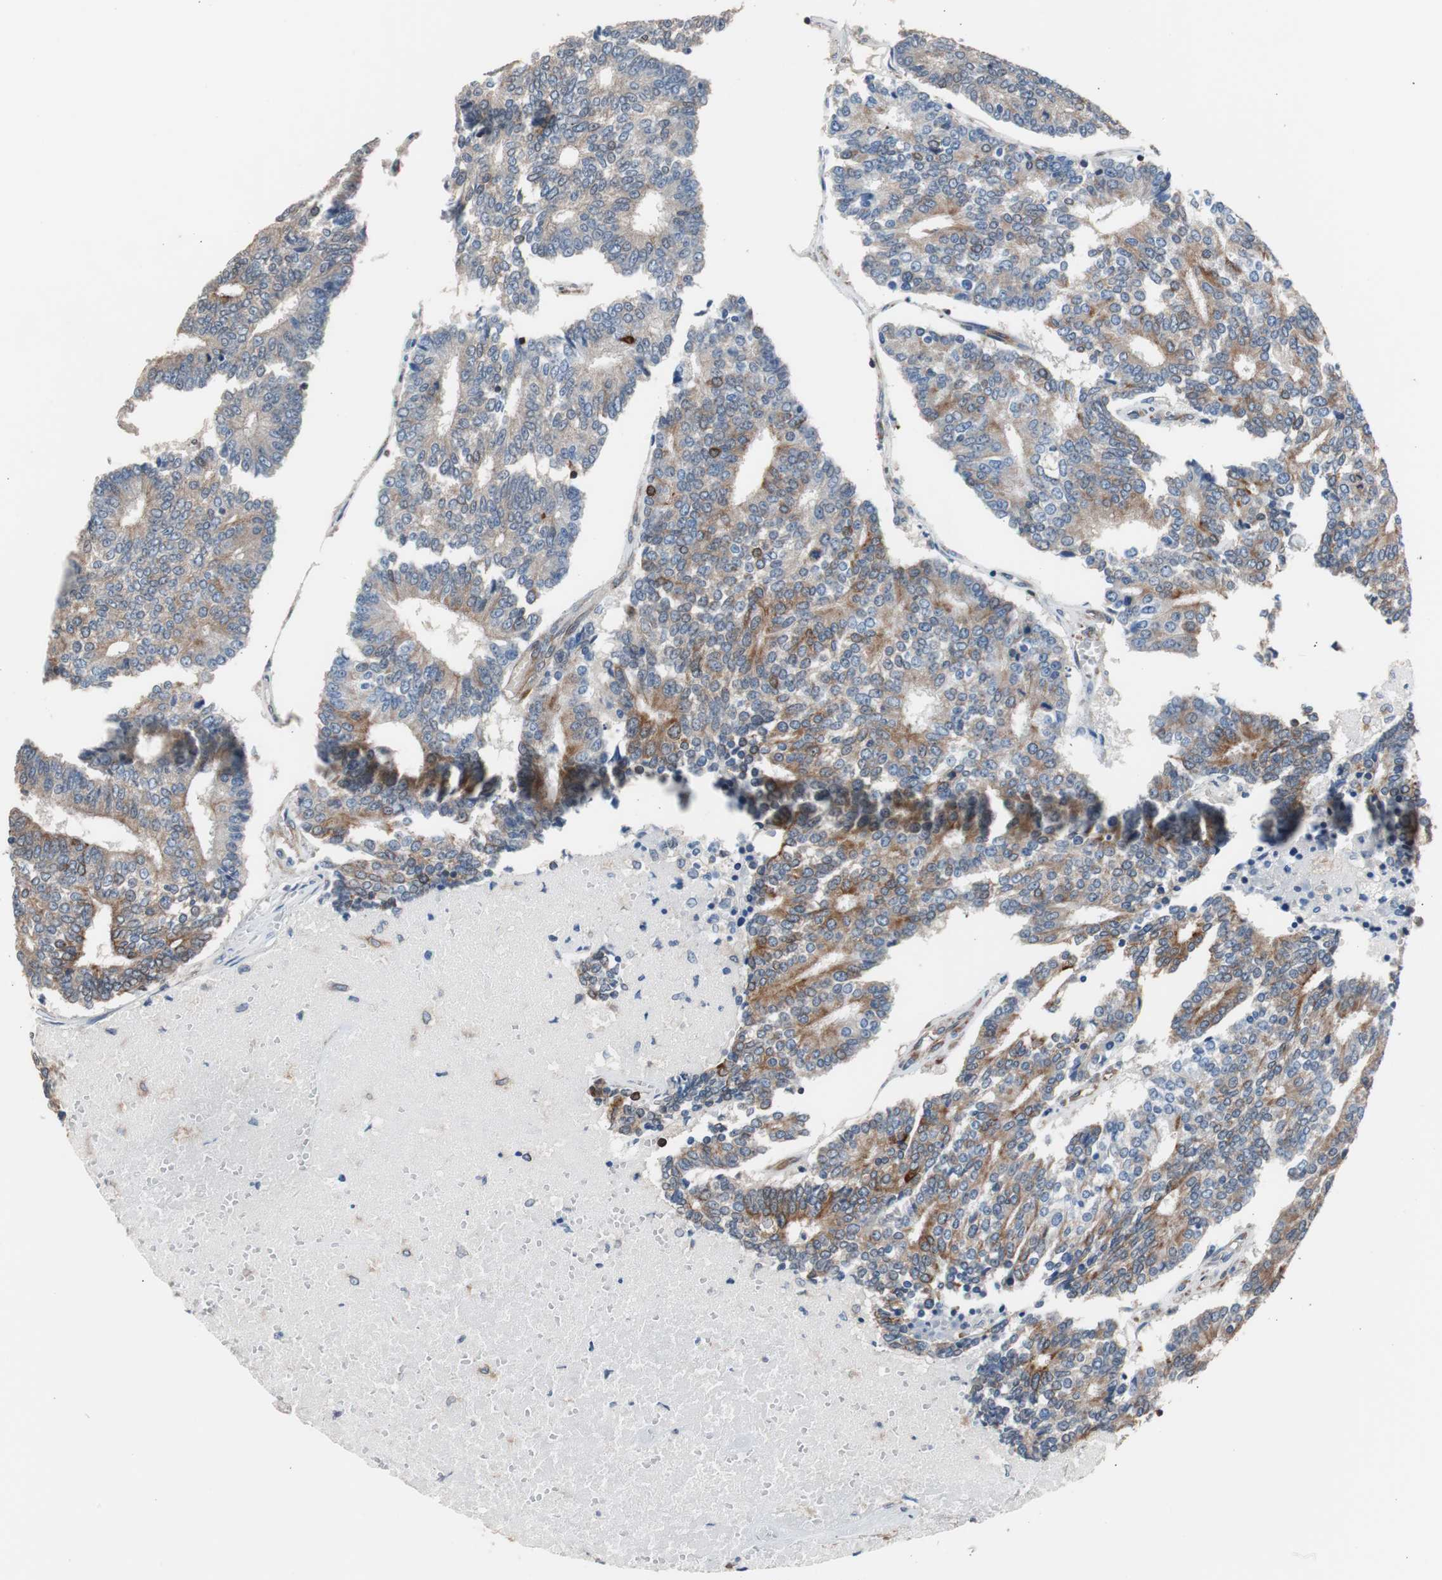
{"staining": {"intensity": "weak", "quantity": ">75%", "location": "cytoplasmic/membranous"}, "tissue": "prostate cancer", "cell_type": "Tumor cells", "image_type": "cancer", "snomed": [{"axis": "morphology", "description": "Adenocarcinoma, High grade"}, {"axis": "topography", "description": "Prostate"}], "caption": "IHC photomicrograph of neoplastic tissue: human adenocarcinoma (high-grade) (prostate) stained using IHC displays low levels of weak protein expression localized specifically in the cytoplasmic/membranous of tumor cells, appearing as a cytoplasmic/membranous brown color.", "gene": "PBXIP1", "patient": {"sex": "male", "age": 55}}